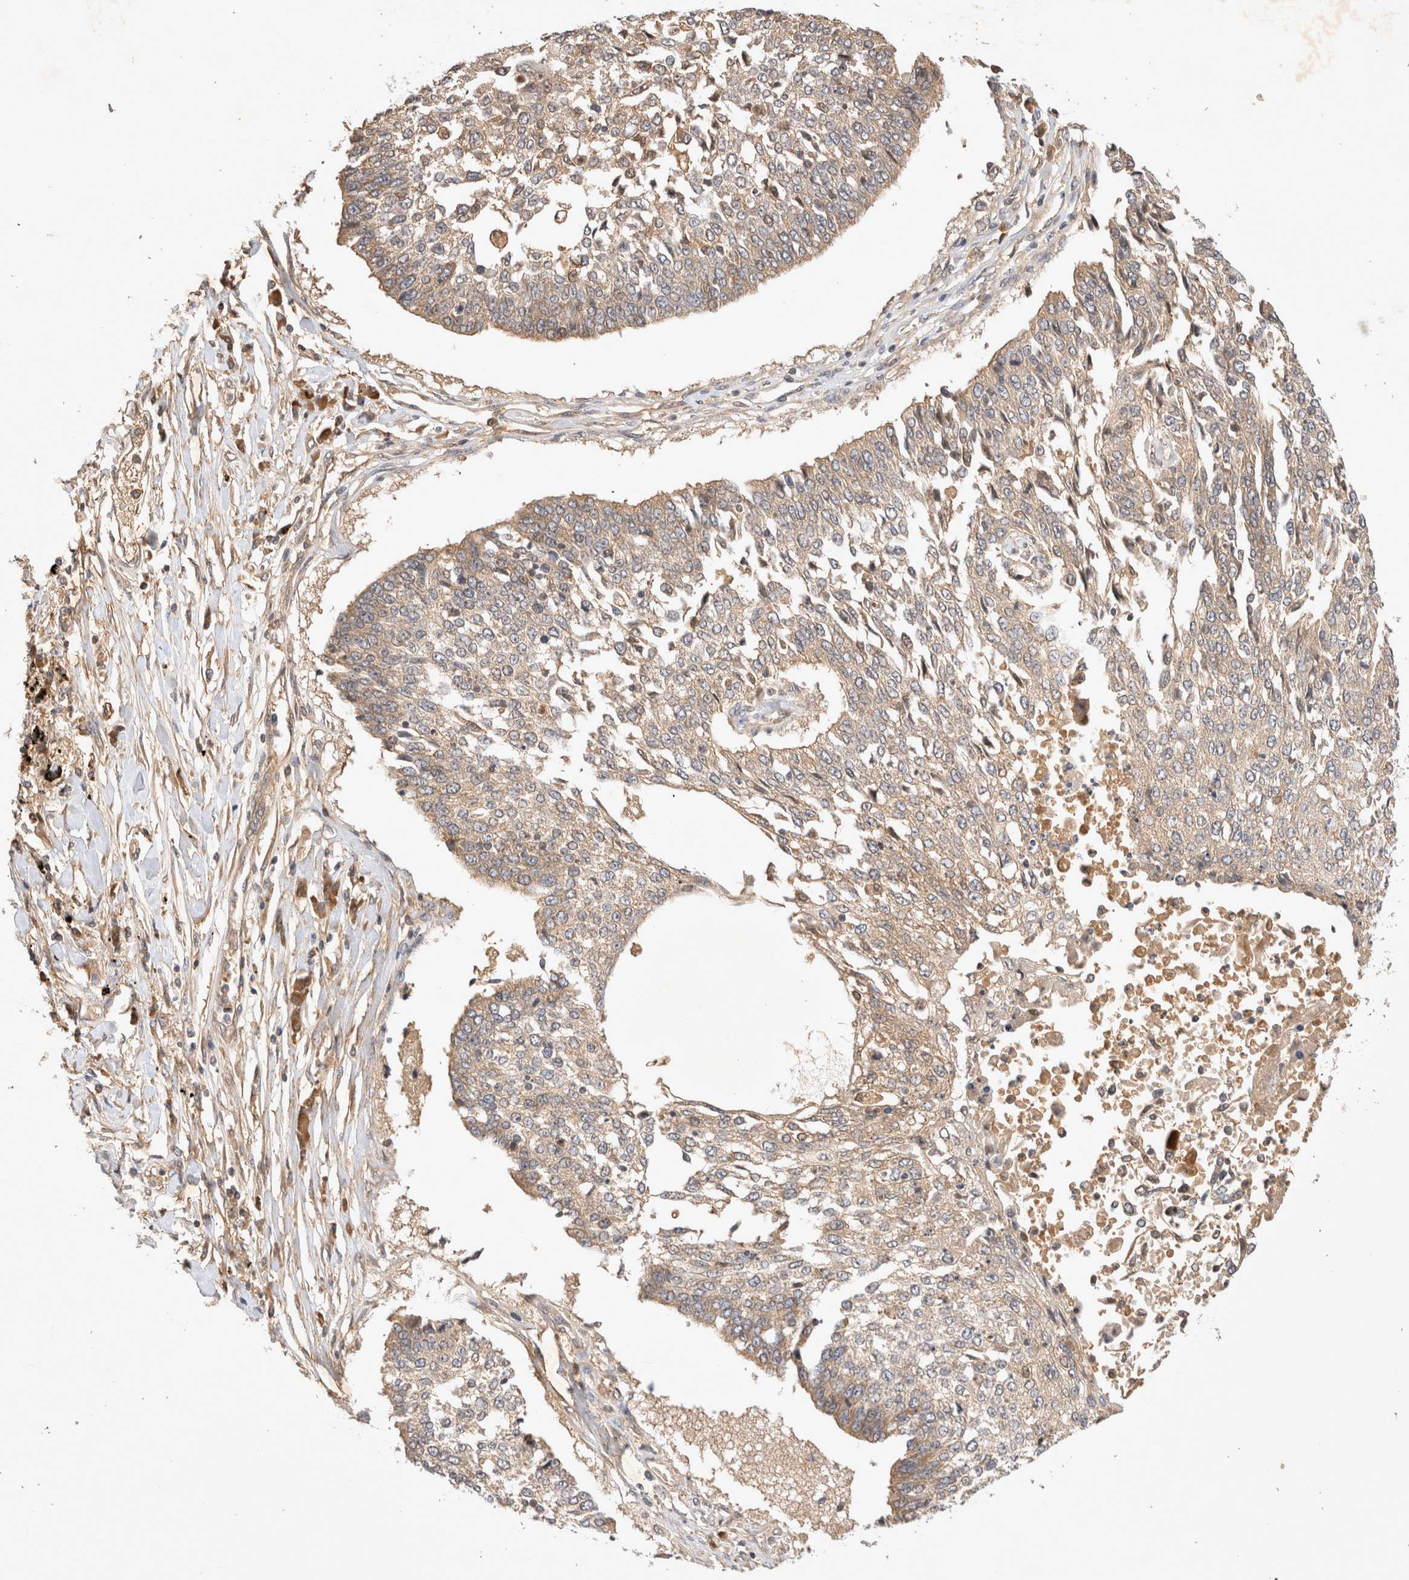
{"staining": {"intensity": "weak", "quantity": ">75%", "location": "cytoplasmic/membranous"}, "tissue": "lung cancer", "cell_type": "Tumor cells", "image_type": "cancer", "snomed": [{"axis": "morphology", "description": "Normal tissue, NOS"}, {"axis": "morphology", "description": "Squamous cell carcinoma, NOS"}, {"axis": "topography", "description": "Cartilage tissue"}, {"axis": "topography", "description": "Bronchus"}, {"axis": "topography", "description": "Lung"}, {"axis": "topography", "description": "Peripheral nerve tissue"}], "caption": "Weak cytoplasmic/membranous expression is identified in about >75% of tumor cells in lung cancer (squamous cell carcinoma).", "gene": "YES1", "patient": {"sex": "female", "age": 49}}